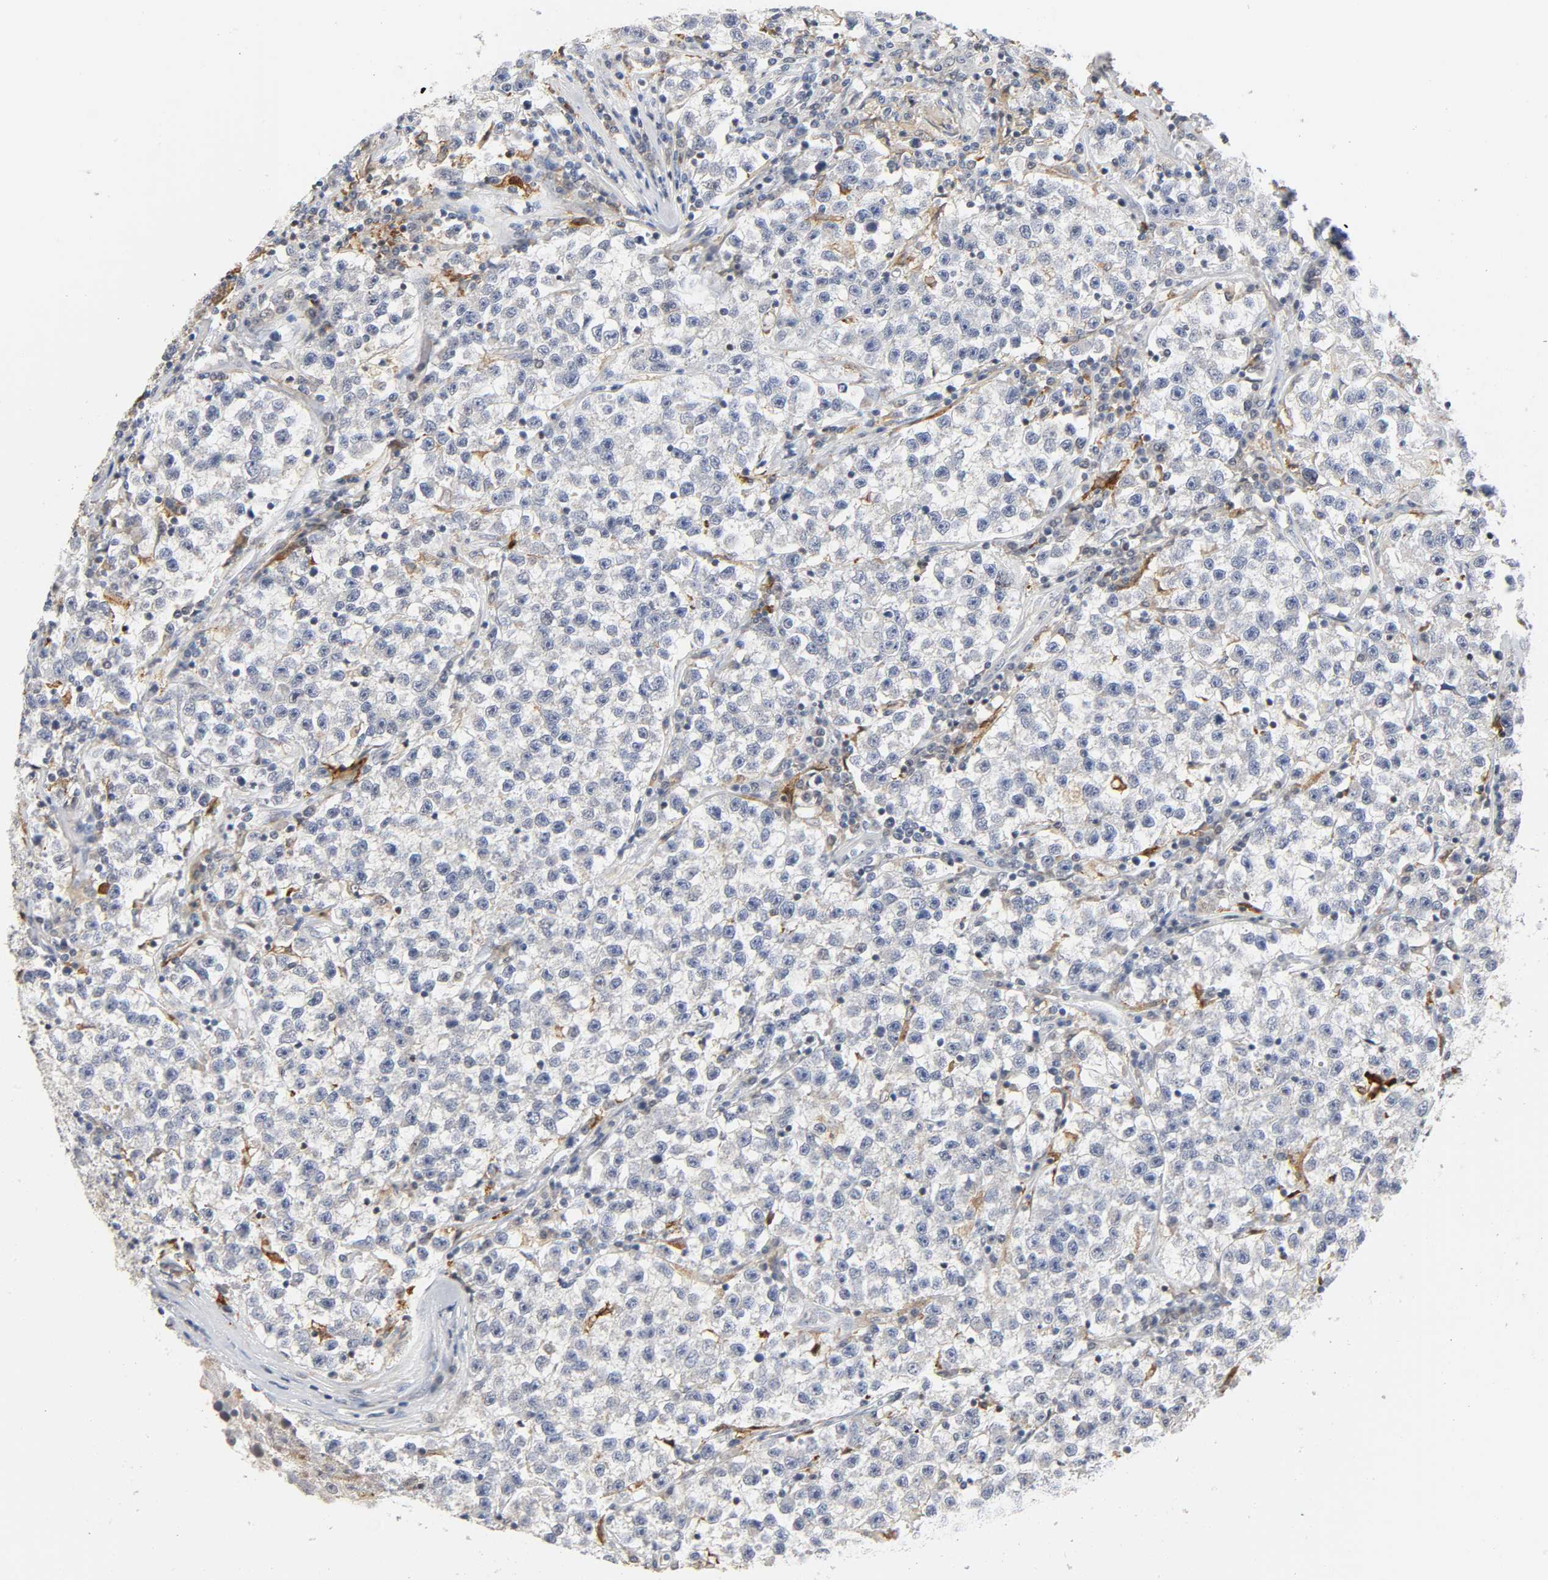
{"staining": {"intensity": "negative", "quantity": "none", "location": "none"}, "tissue": "testis cancer", "cell_type": "Tumor cells", "image_type": "cancer", "snomed": [{"axis": "morphology", "description": "Seminoma, NOS"}, {"axis": "topography", "description": "Testis"}], "caption": "Image shows no significant protein expression in tumor cells of seminoma (testis).", "gene": "KAT2B", "patient": {"sex": "male", "age": 22}}